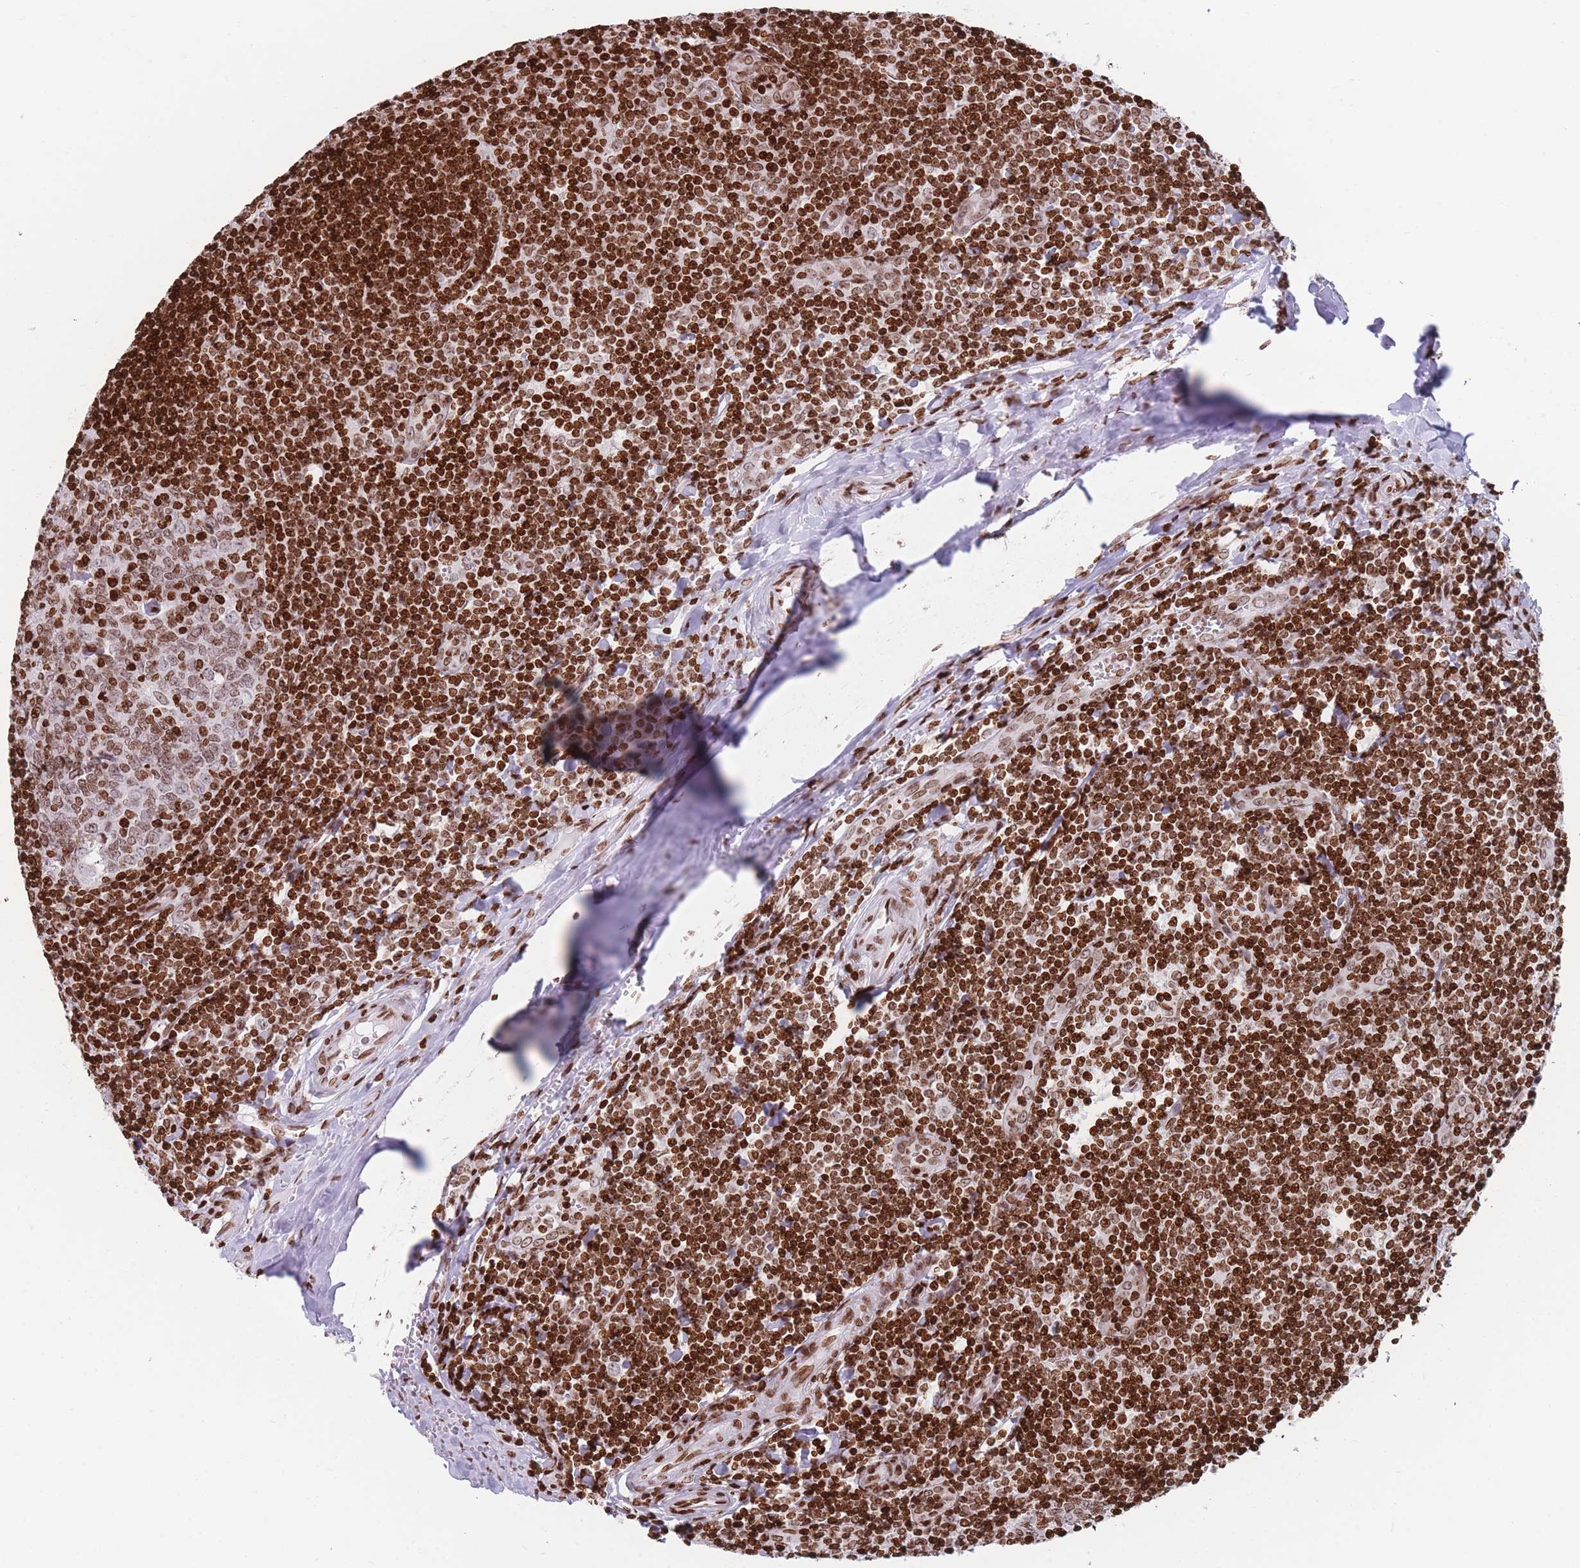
{"staining": {"intensity": "strong", "quantity": "25%-75%", "location": "nuclear"}, "tissue": "tonsil", "cell_type": "Germinal center cells", "image_type": "normal", "snomed": [{"axis": "morphology", "description": "Normal tissue, NOS"}, {"axis": "topography", "description": "Tonsil"}], "caption": "High-power microscopy captured an immunohistochemistry (IHC) micrograph of normal tonsil, revealing strong nuclear expression in about 25%-75% of germinal center cells. The staining was performed using DAB to visualize the protein expression in brown, while the nuclei were stained in blue with hematoxylin (Magnification: 20x).", "gene": "AK9", "patient": {"sex": "male", "age": 27}}